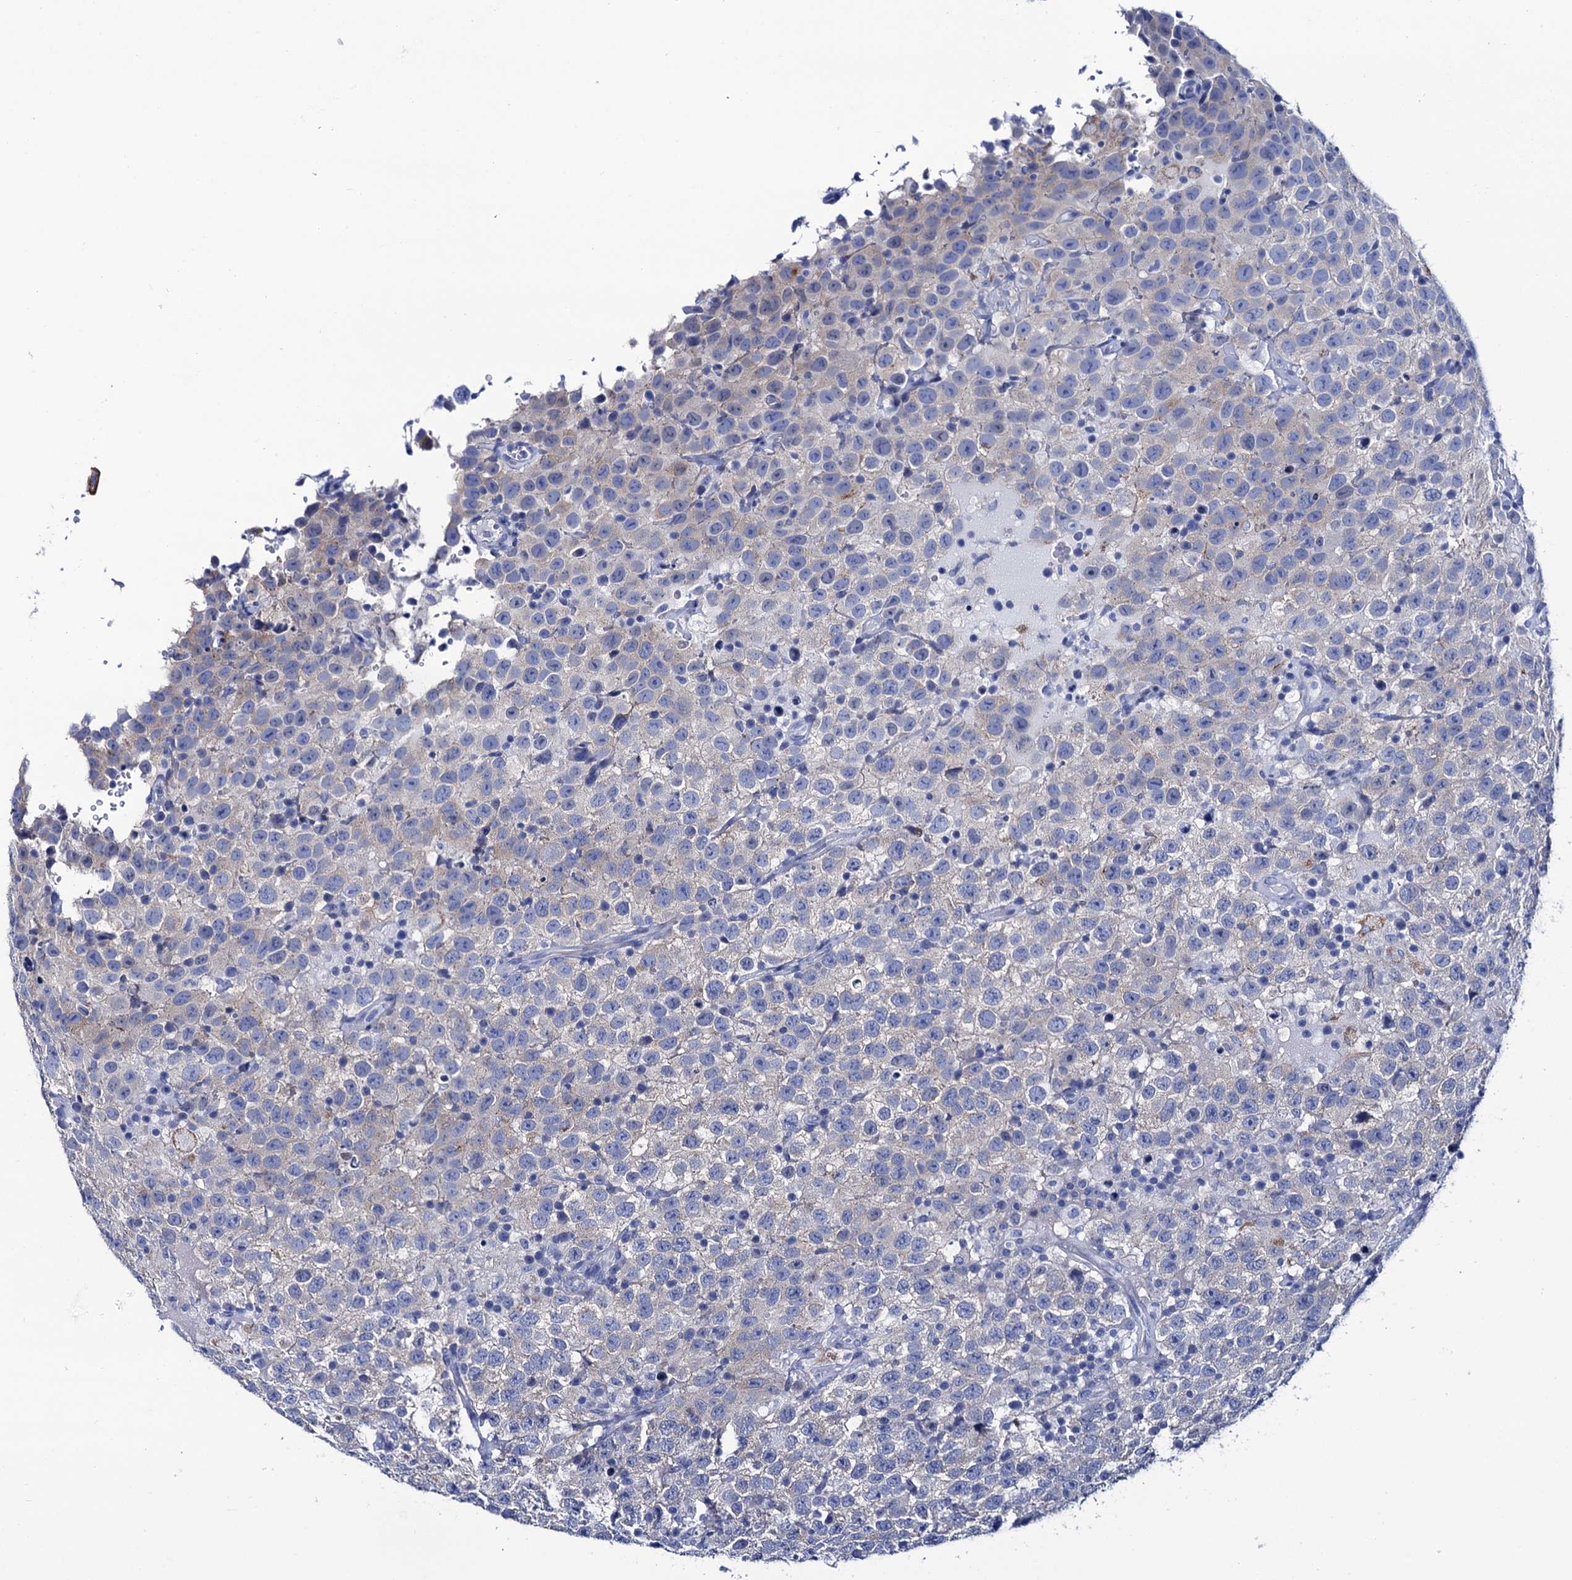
{"staining": {"intensity": "negative", "quantity": "none", "location": "none"}, "tissue": "testis cancer", "cell_type": "Tumor cells", "image_type": "cancer", "snomed": [{"axis": "morphology", "description": "Seminoma, NOS"}, {"axis": "topography", "description": "Testis"}], "caption": "Immunohistochemistry histopathology image of neoplastic tissue: human seminoma (testis) stained with DAB (3,3'-diaminobenzidine) exhibits no significant protein expression in tumor cells.", "gene": "RAB3IP", "patient": {"sex": "male", "age": 41}}